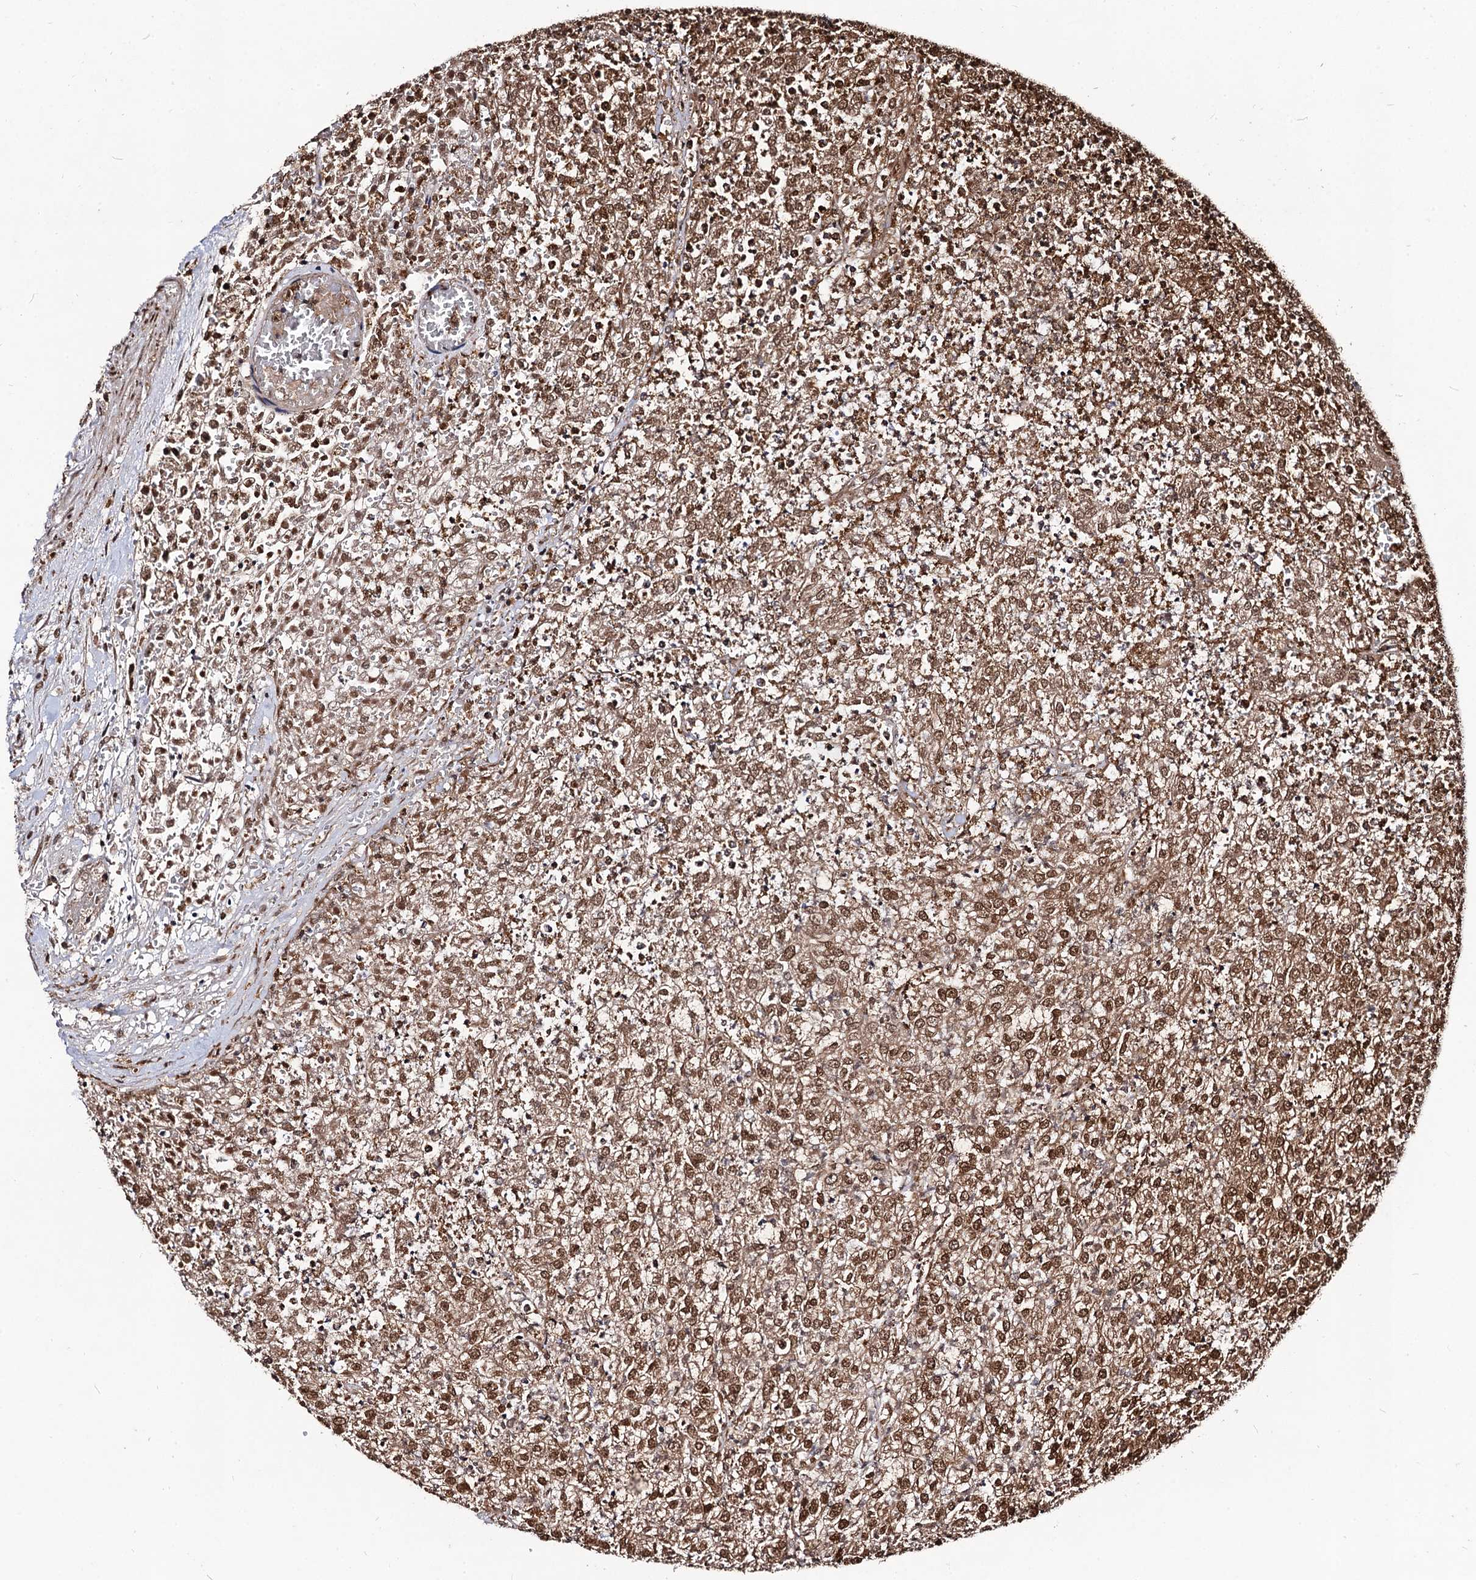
{"staining": {"intensity": "moderate", "quantity": ">75%", "location": "cytoplasmic/membranous,nuclear"}, "tissue": "renal cancer", "cell_type": "Tumor cells", "image_type": "cancer", "snomed": [{"axis": "morphology", "description": "Adenocarcinoma, NOS"}, {"axis": "topography", "description": "Kidney"}], "caption": "Renal cancer (adenocarcinoma) tissue reveals moderate cytoplasmic/membranous and nuclear staining in about >75% of tumor cells, visualized by immunohistochemistry.", "gene": "SFSWAP", "patient": {"sex": "female", "age": 54}}